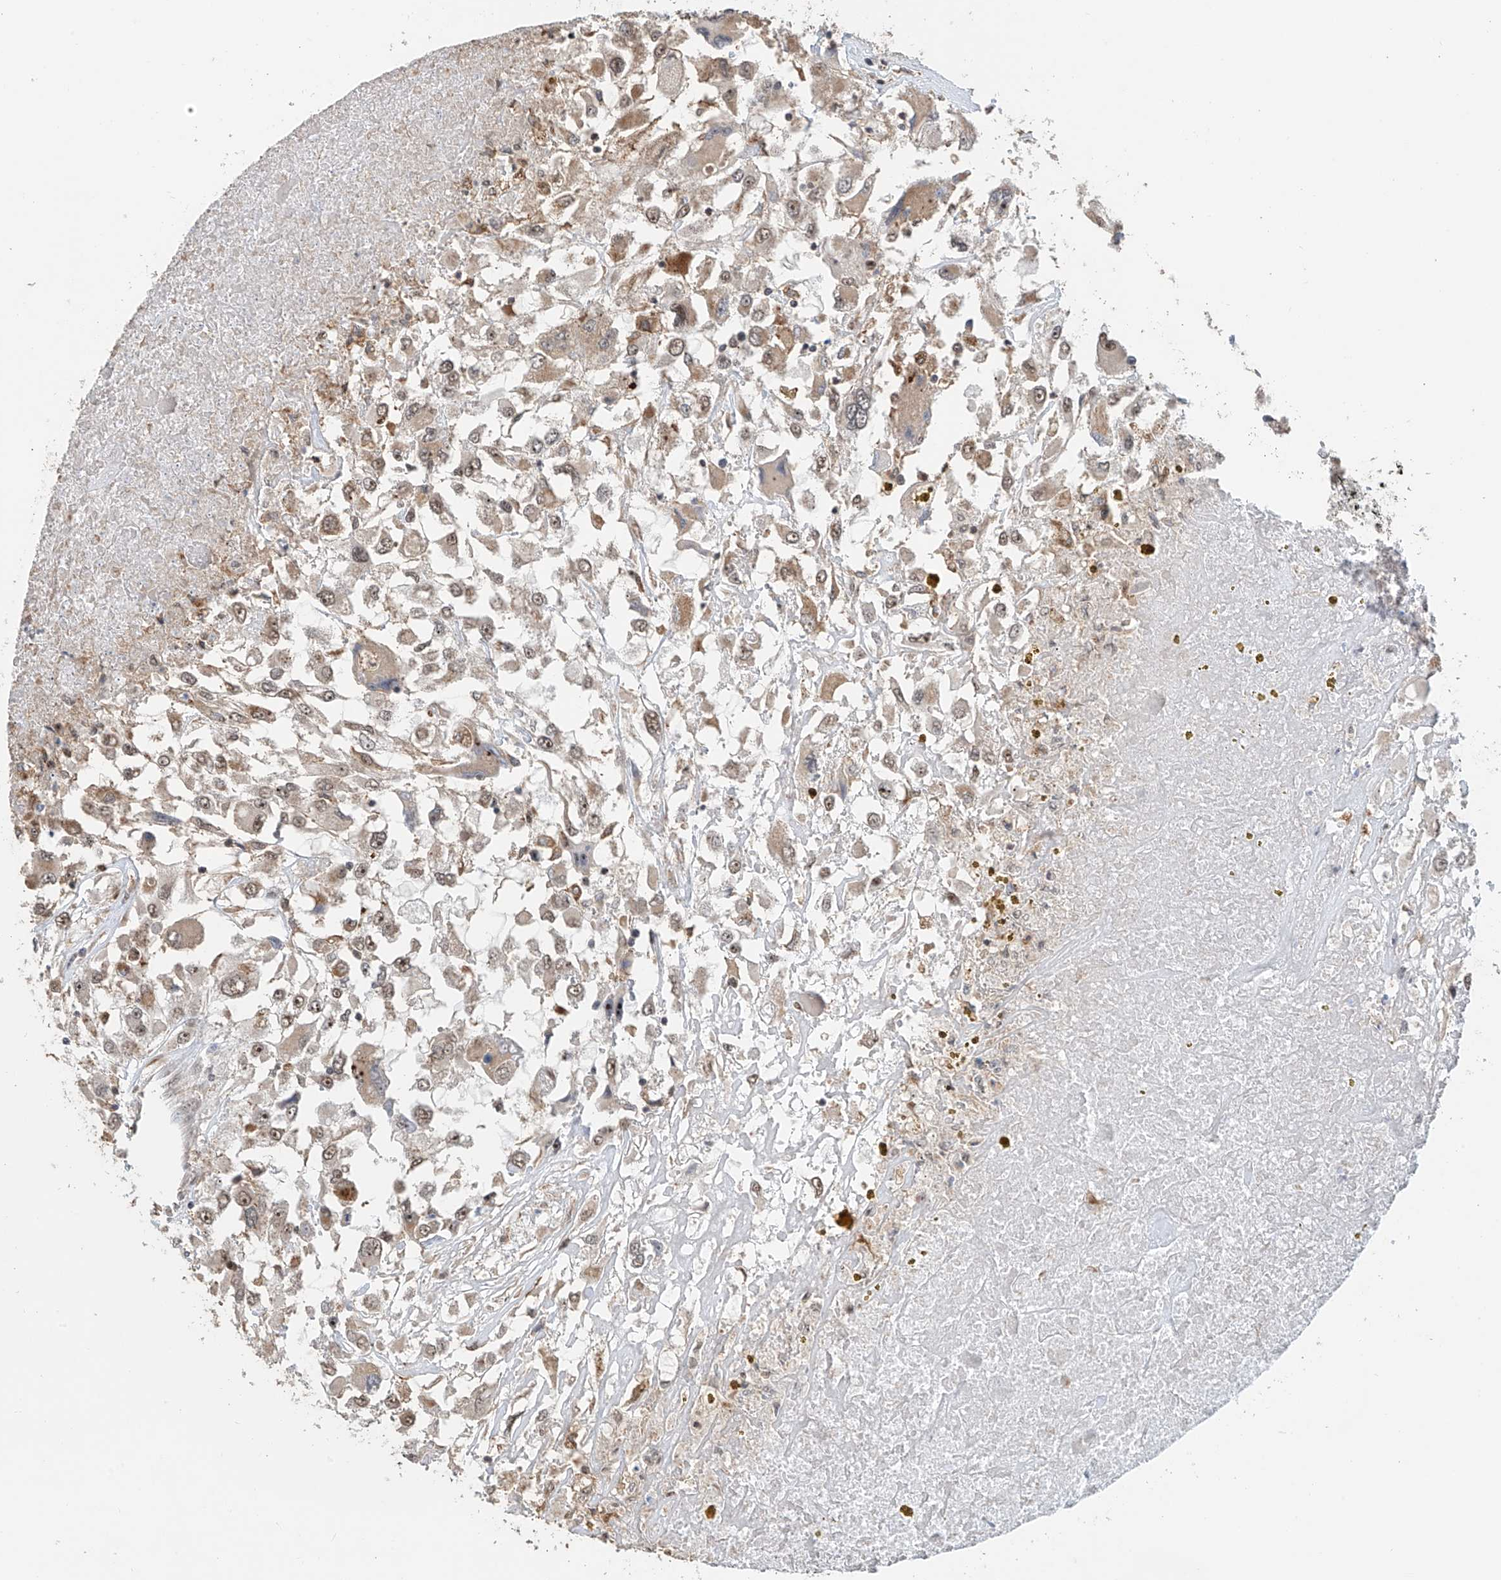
{"staining": {"intensity": "weak", "quantity": "<25%", "location": "cytoplasmic/membranous,nuclear"}, "tissue": "renal cancer", "cell_type": "Tumor cells", "image_type": "cancer", "snomed": [{"axis": "morphology", "description": "Adenocarcinoma, NOS"}, {"axis": "topography", "description": "Kidney"}], "caption": "Immunohistochemistry photomicrograph of neoplastic tissue: adenocarcinoma (renal) stained with DAB (3,3'-diaminobenzidine) displays no significant protein staining in tumor cells.", "gene": "C1orf131", "patient": {"sex": "female", "age": 52}}